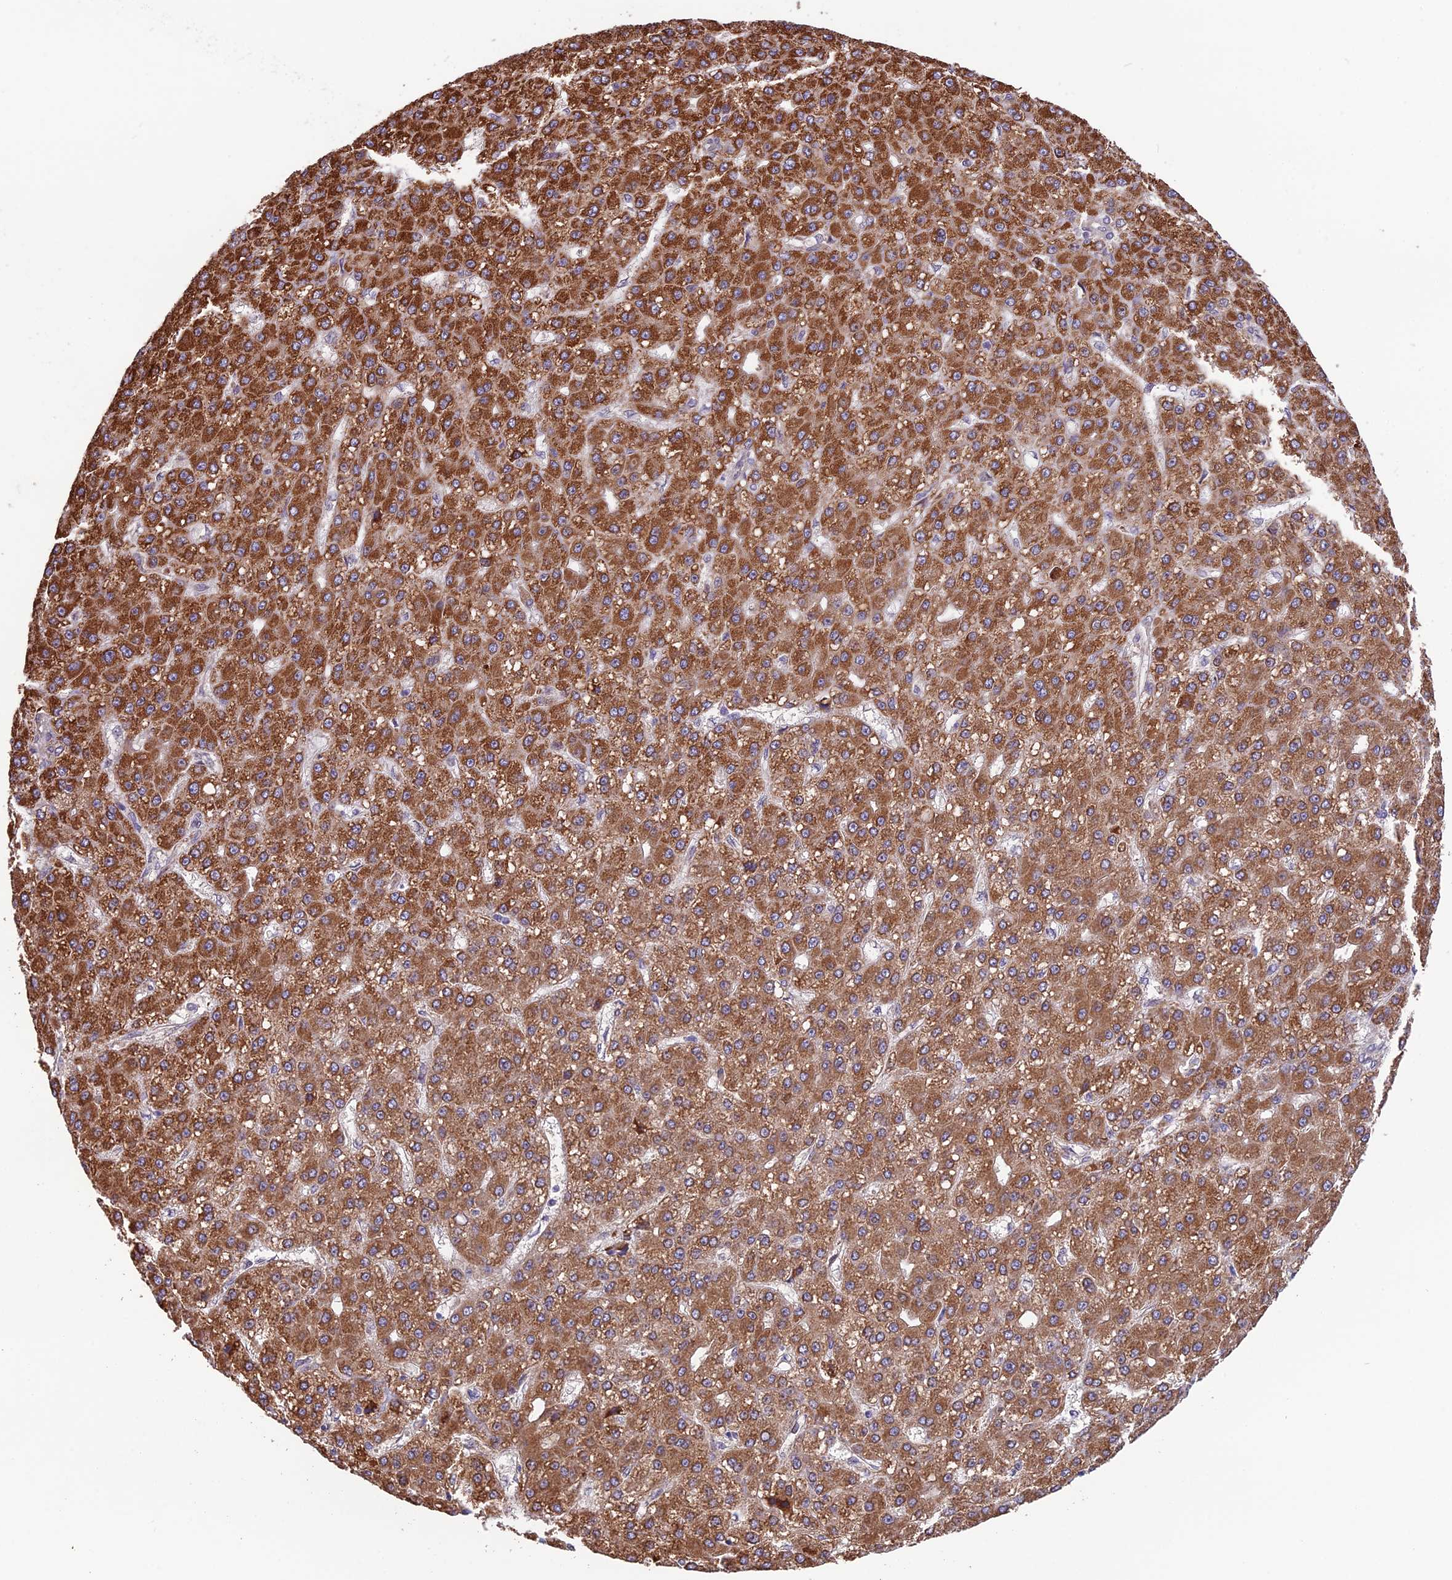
{"staining": {"intensity": "strong", "quantity": ">75%", "location": "cytoplasmic/membranous"}, "tissue": "liver cancer", "cell_type": "Tumor cells", "image_type": "cancer", "snomed": [{"axis": "morphology", "description": "Carcinoma, Hepatocellular, NOS"}, {"axis": "topography", "description": "Liver"}], "caption": "Tumor cells show high levels of strong cytoplasmic/membranous expression in approximately >75% of cells in human liver cancer (hepatocellular carcinoma). The staining was performed using DAB (3,3'-diaminobenzidine) to visualize the protein expression in brown, while the nuclei were stained in blue with hematoxylin (Magnification: 20x).", "gene": "CYP2R1", "patient": {"sex": "male", "age": 67}}